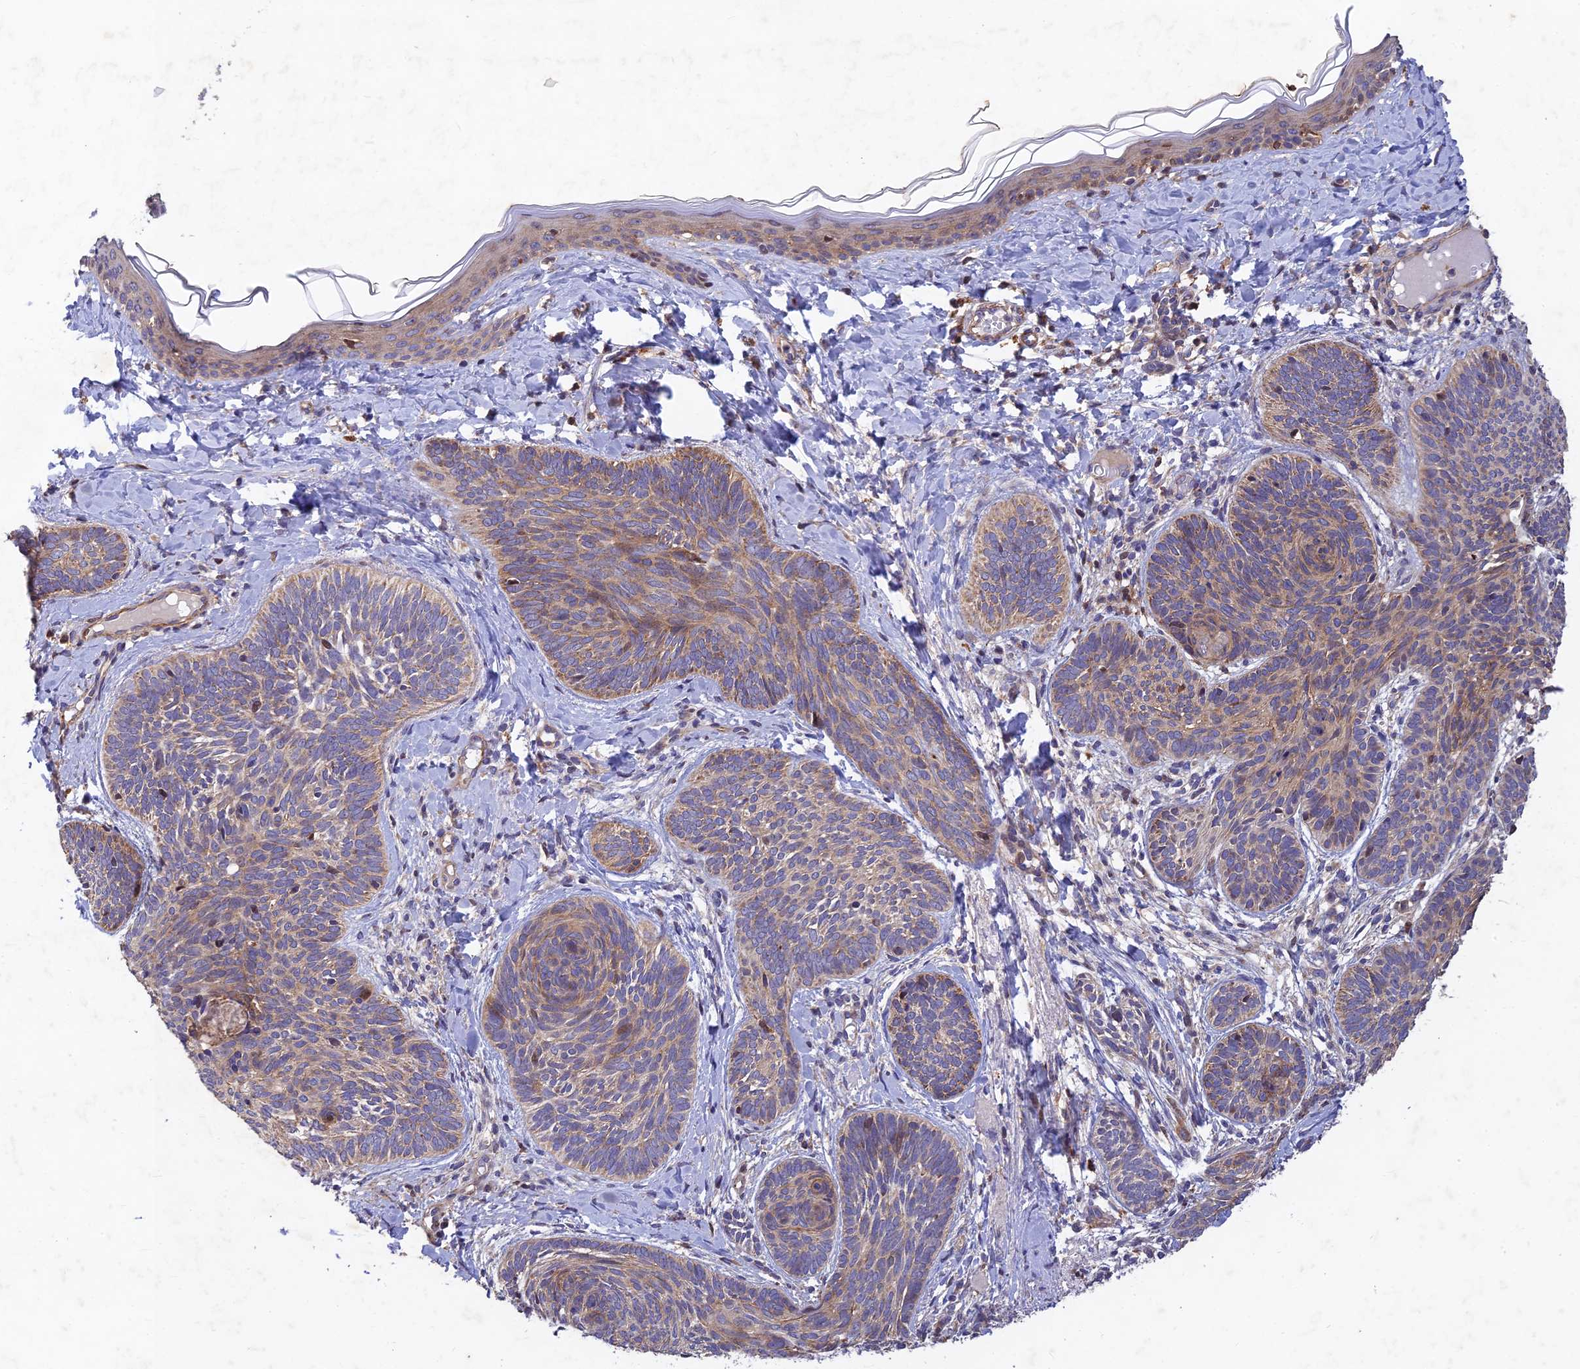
{"staining": {"intensity": "weak", "quantity": "25%-75%", "location": "cytoplasmic/membranous"}, "tissue": "skin cancer", "cell_type": "Tumor cells", "image_type": "cancer", "snomed": [{"axis": "morphology", "description": "Basal cell carcinoma"}, {"axis": "topography", "description": "Skin"}], "caption": "DAB (3,3'-diaminobenzidine) immunohistochemical staining of basal cell carcinoma (skin) reveals weak cytoplasmic/membranous protein staining in approximately 25%-75% of tumor cells. (IHC, brightfield microscopy, high magnification).", "gene": "RELCH", "patient": {"sex": "female", "age": 81}}